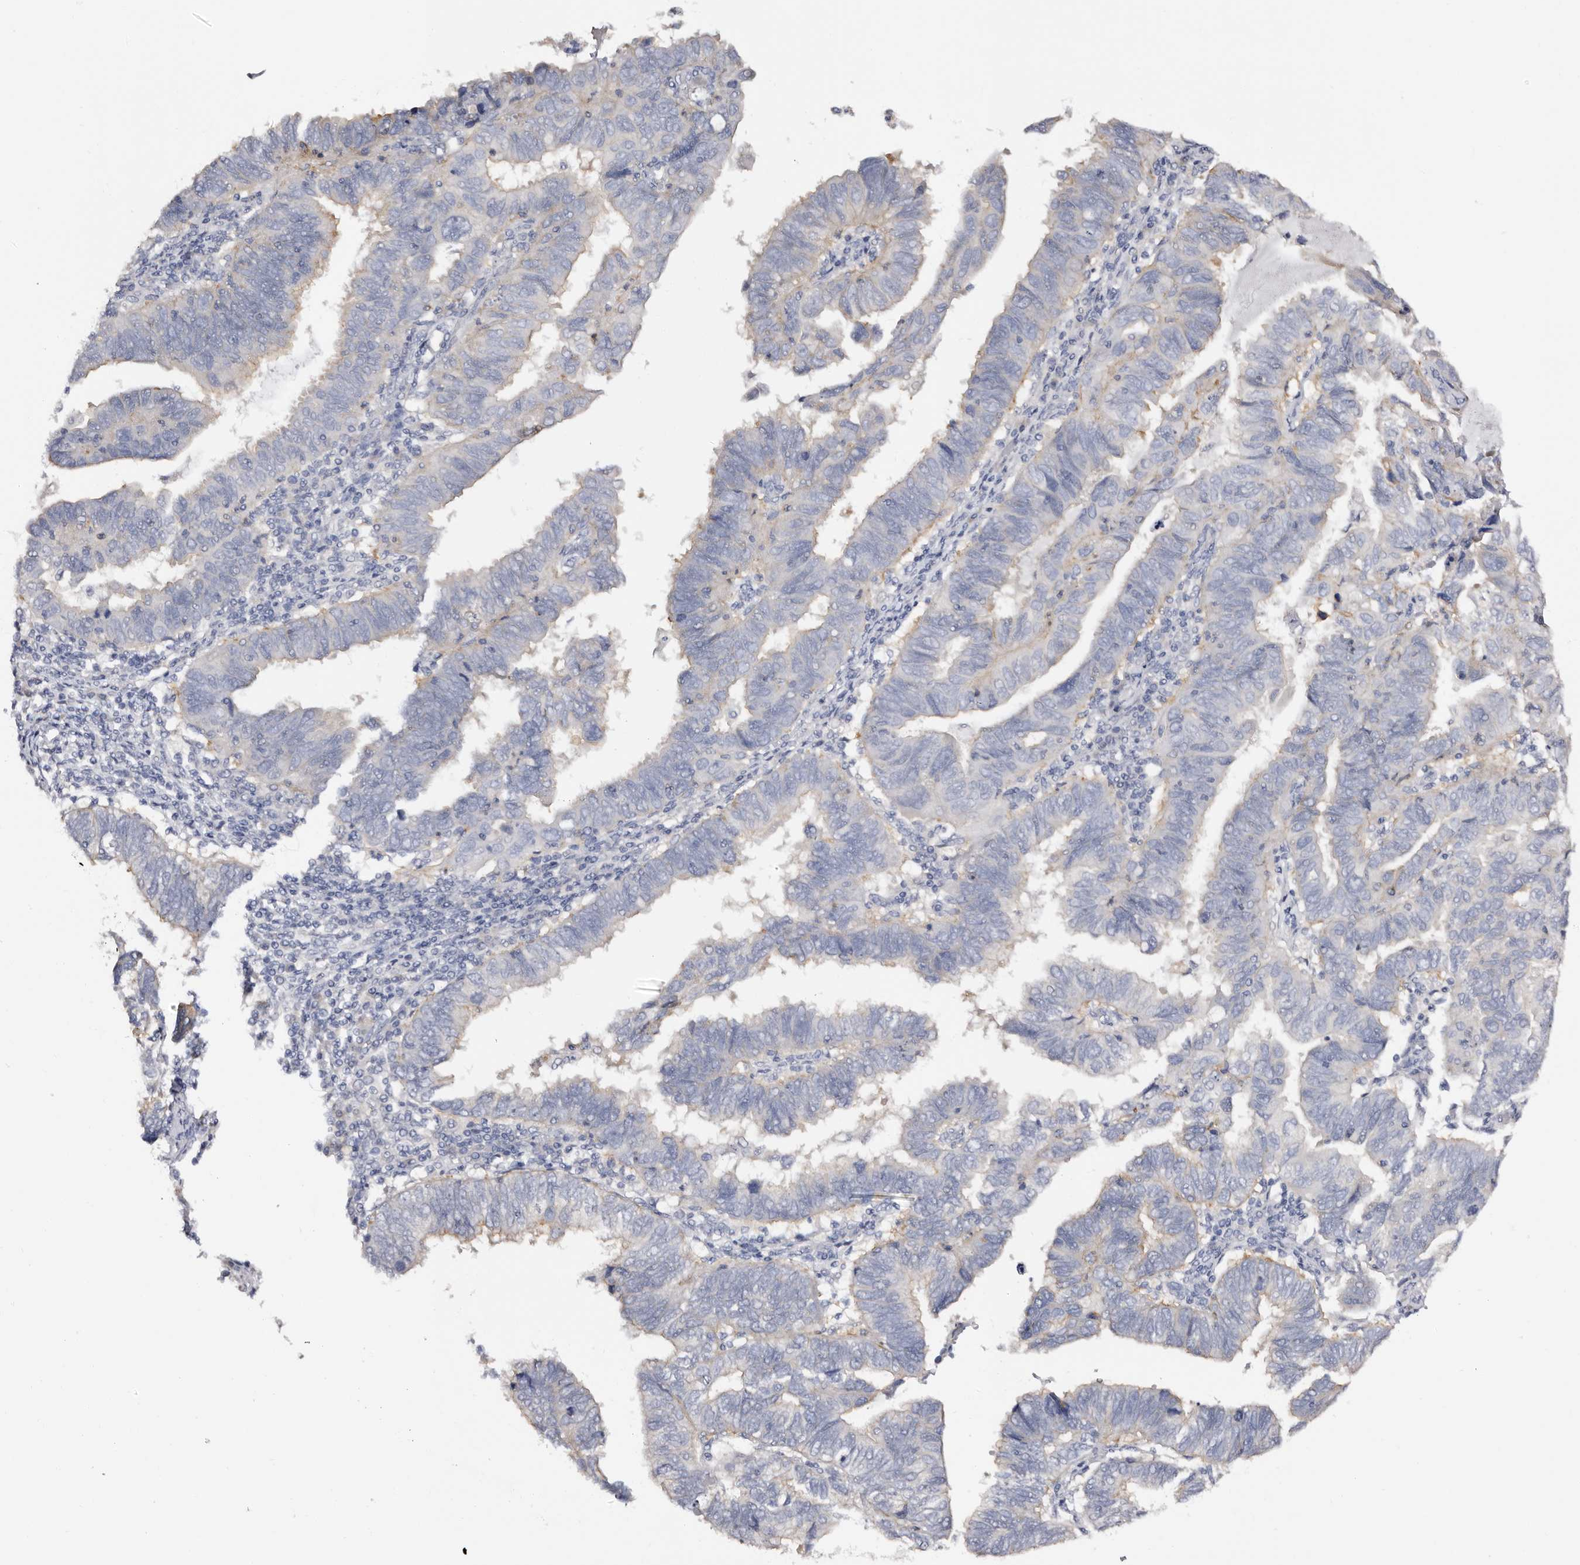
{"staining": {"intensity": "negative", "quantity": "none", "location": "none"}, "tissue": "endometrial cancer", "cell_type": "Tumor cells", "image_type": "cancer", "snomed": [{"axis": "morphology", "description": "Adenocarcinoma, NOS"}, {"axis": "topography", "description": "Uterus"}], "caption": "There is no significant staining in tumor cells of endometrial adenocarcinoma.", "gene": "ROM1", "patient": {"sex": "female", "age": 77}}